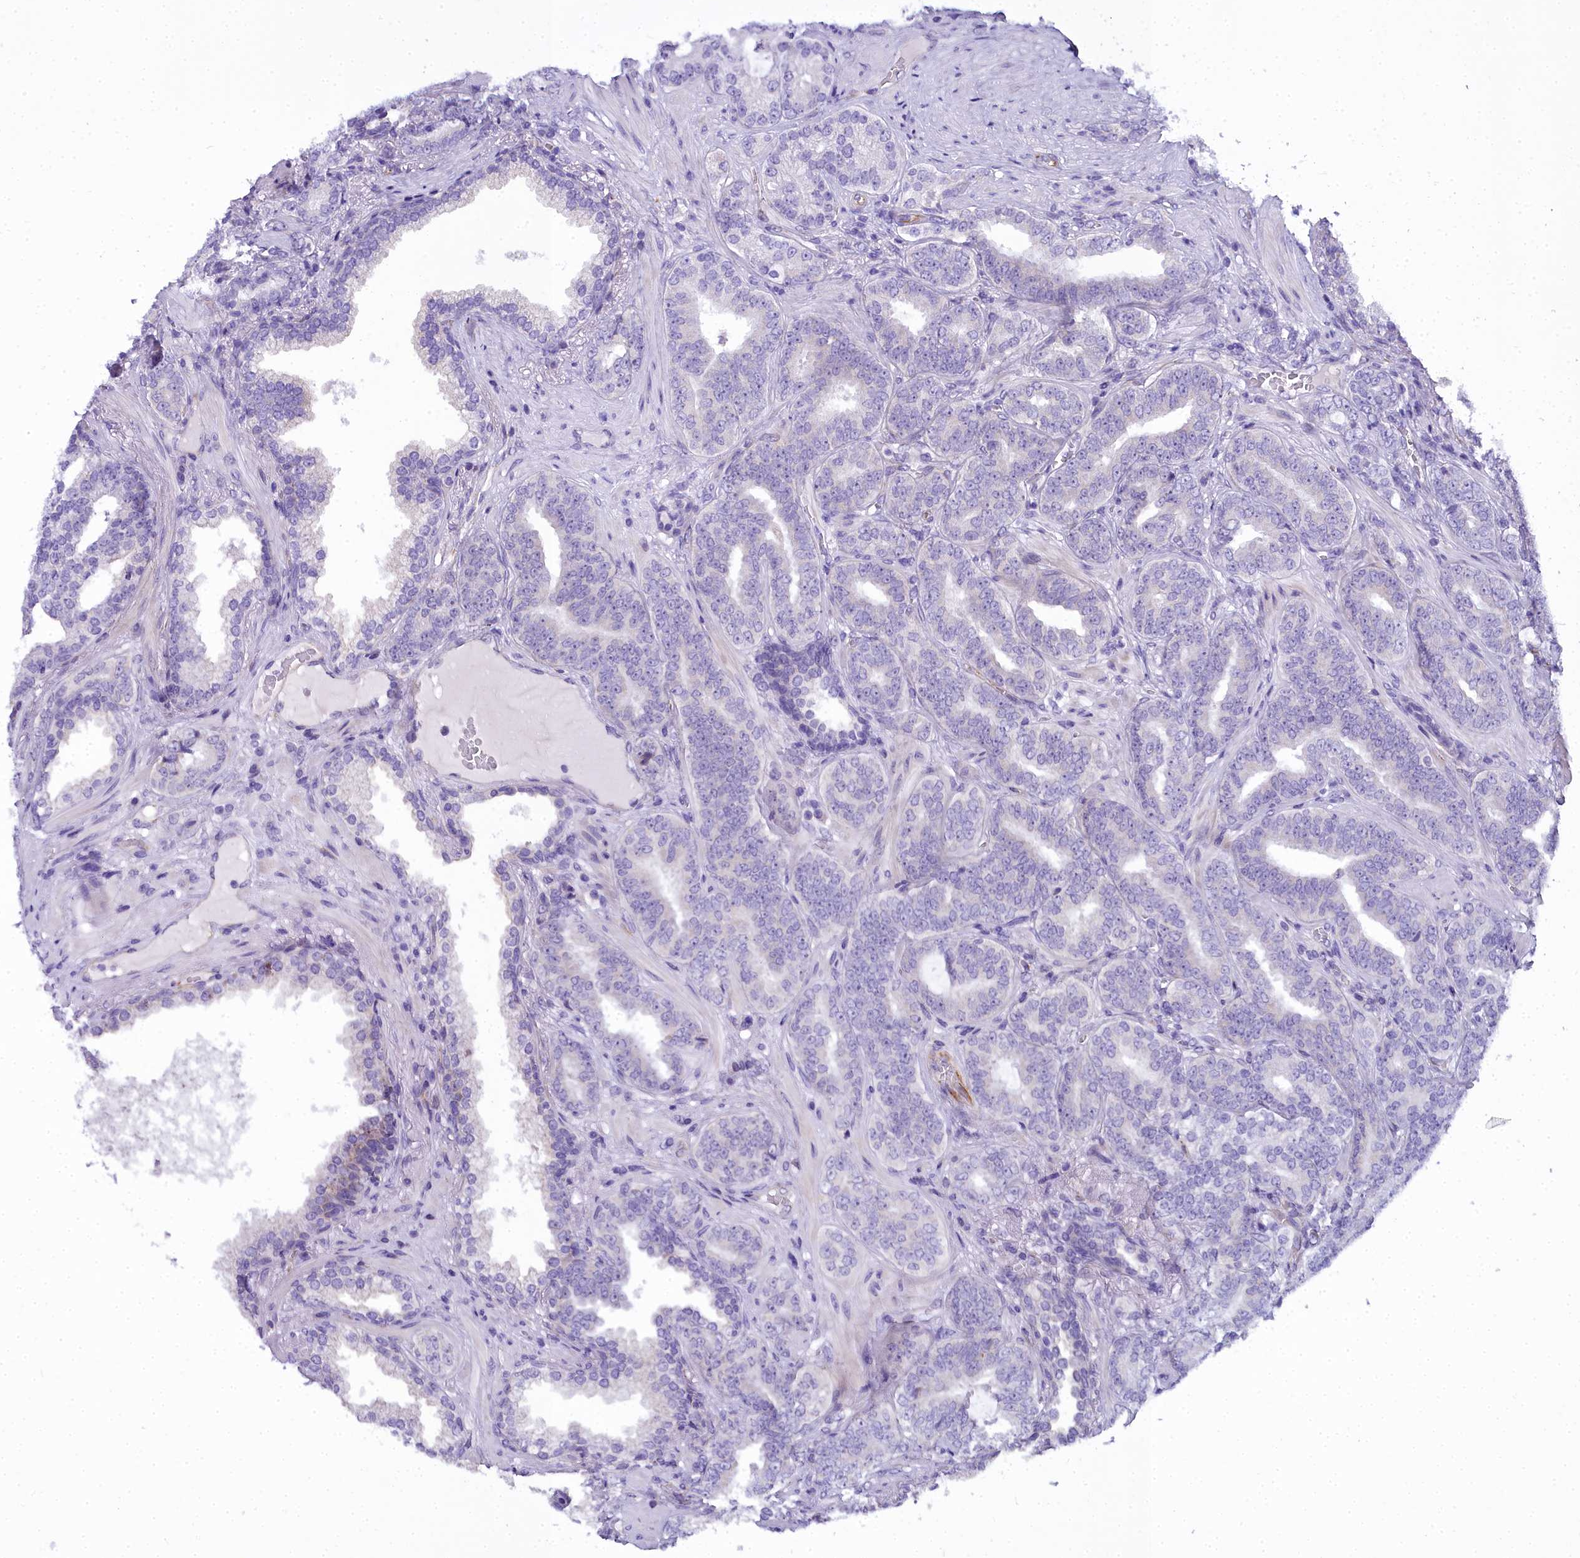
{"staining": {"intensity": "negative", "quantity": "none", "location": "none"}, "tissue": "prostate cancer", "cell_type": "Tumor cells", "image_type": "cancer", "snomed": [{"axis": "morphology", "description": "Adenocarcinoma, High grade"}, {"axis": "topography", "description": "Prostate and seminal vesicle, NOS"}], "caption": "Prostate adenocarcinoma (high-grade) stained for a protein using immunohistochemistry (IHC) reveals no expression tumor cells.", "gene": "TIMM22", "patient": {"sex": "male", "age": 67}}